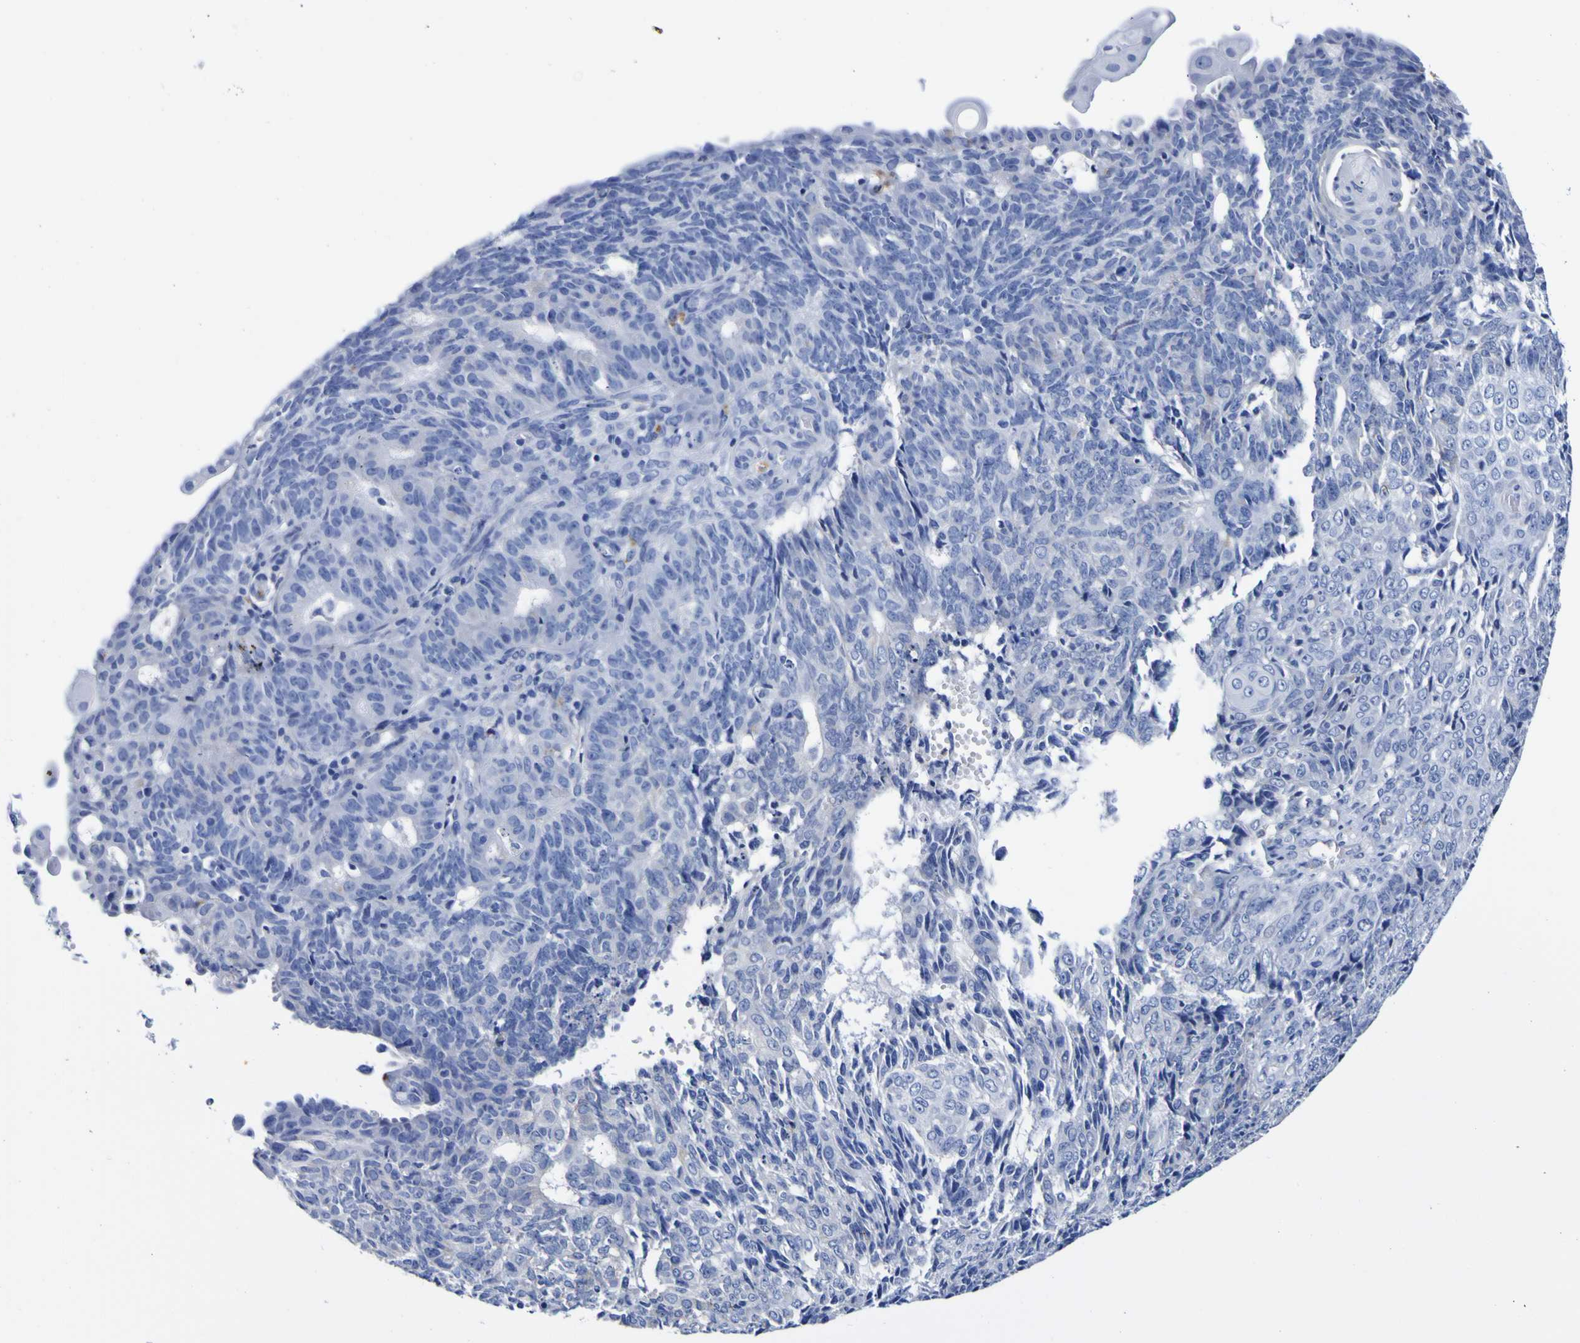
{"staining": {"intensity": "negative", "quantity": "none", "location": "none"}, "tissue": "endometrial cancer", "cell_type": "Tumor cells", "image_type": "cancer", "snomed": [{"axis": "morphology", "description": "Adenocarcinoma, NOS"}, {"axis": "topography", "description": "Endometrium"}], "caption": "Tumor cells show no significant positivity in adenocarcinoma (endometrial).", "gene": "HLA-DQA1", "patient": {"sex": "female", "age": 32}}